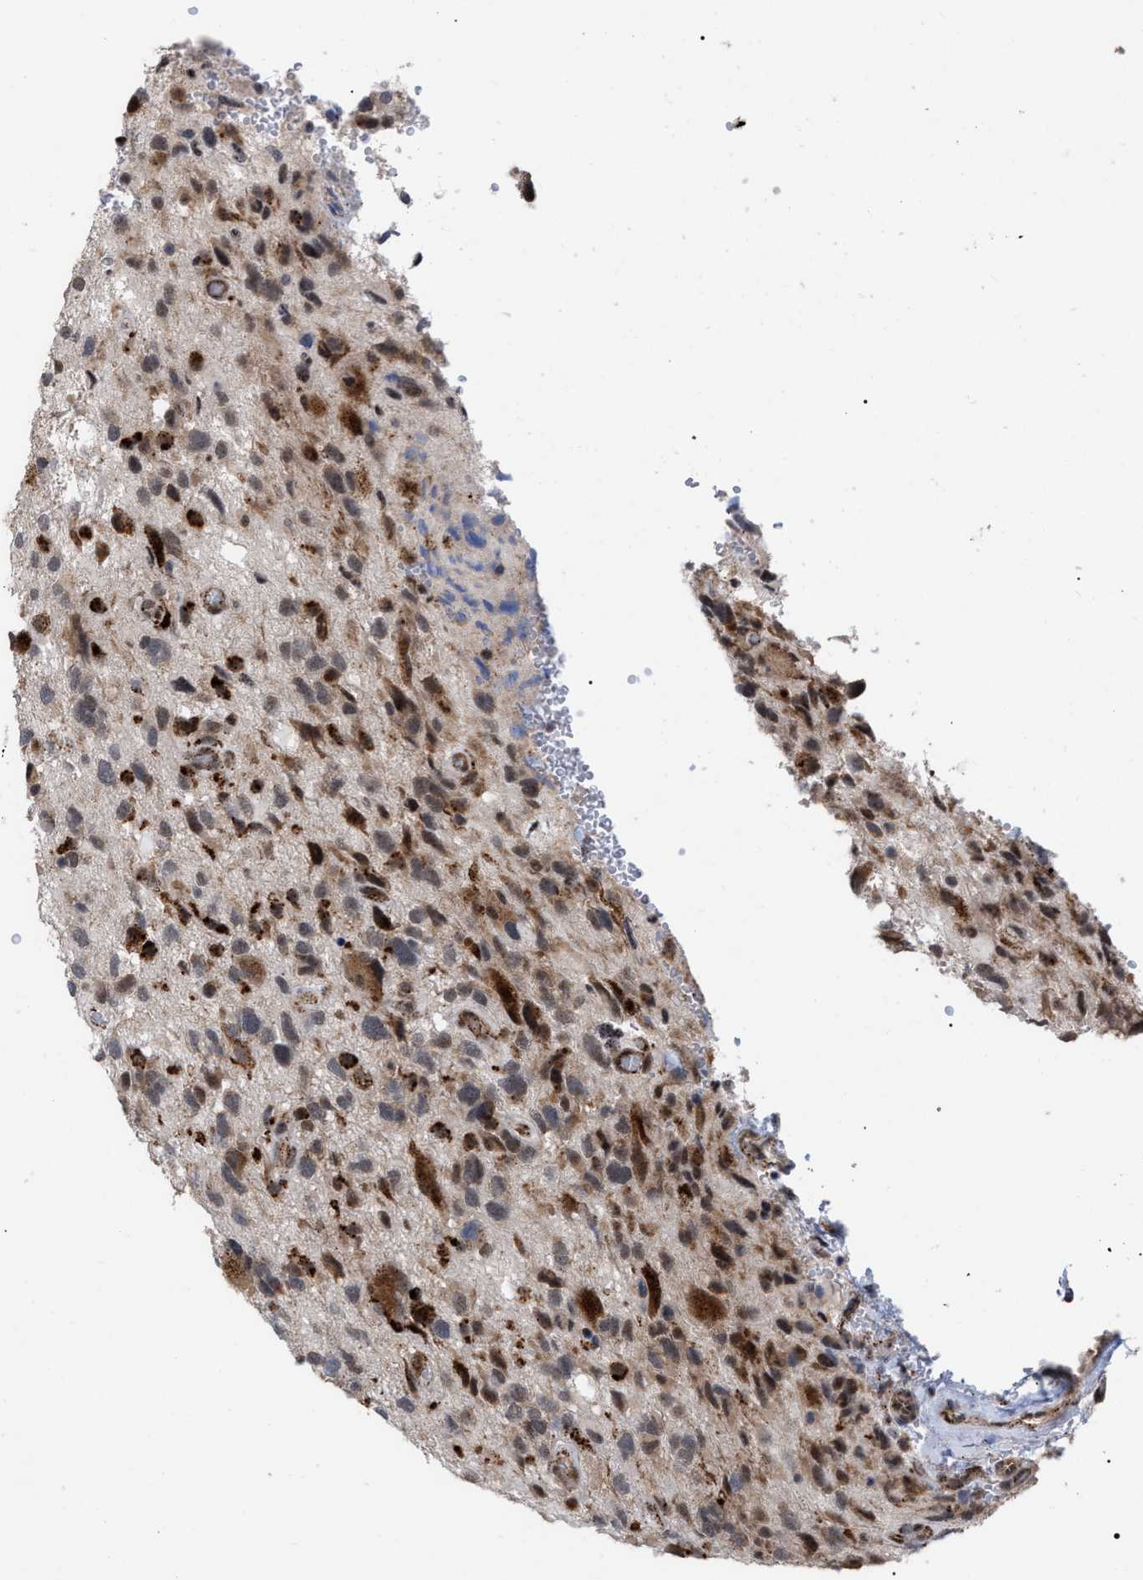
{"staining": {"intensity": "moderate", "quantity": "<25%", "location": "cytoplasmic/membranous"}, "tissue": "glioma", "cell_type": "Tumor cells", "image_type": "cancer", "snomed": [{"axis": "morphology", "description": "Glioma, malignant, High grade"}, {"axis": "topography", "description": "Brain"}], "caption": "Approximately <25% of tumor cells in human malignant high-grade glioma demonstrate moderate cytoplasmic/membranous protein expression as visualized by brown immunohistochemical staining.", "gene": "UPF1", "patient": {"sex": "male", "age": 33}}